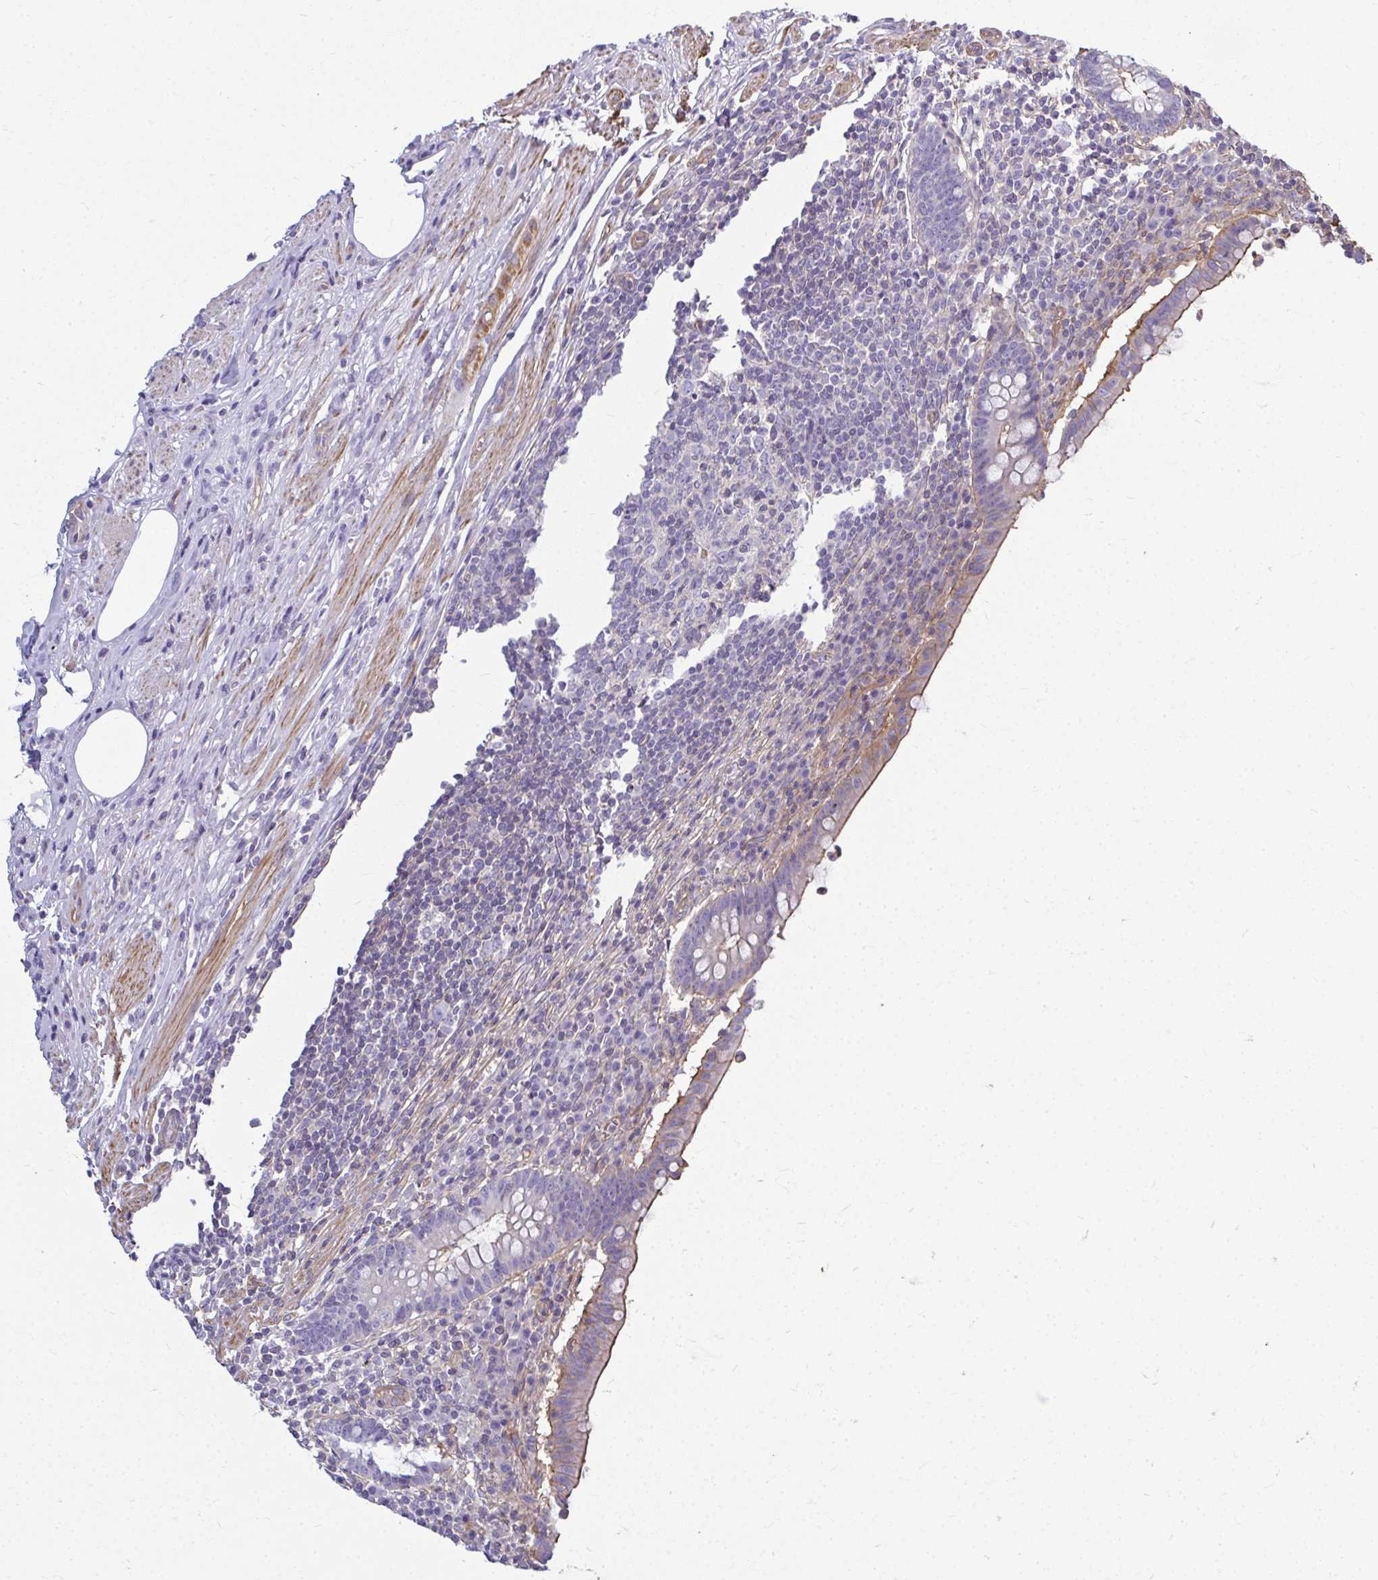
{"staining": {"intensity": "weak", "quantity": ">75%", "location": "cytoplasmic/membranous"}, "tissue": "appendix", "cell_type": "Glandular cells", "image_type": "normal", "snomed": [{"axis": "morphology", "description": "Normal tissue, NOS"}, {"axis": "topography", "description": "Appendix"}], "caption": "Immunohistochemistry (IHC) micrograph of benign appendix: appendix stained using immunohistochemistry reveals low levels of weak protein expression localized specifically in the cytoplasmic/membranous of glandular cells, appearing as a cytoplasmic/membranous brown color.", "gene": "MYL1", "patient": {"sex": "female", "age": 56}}